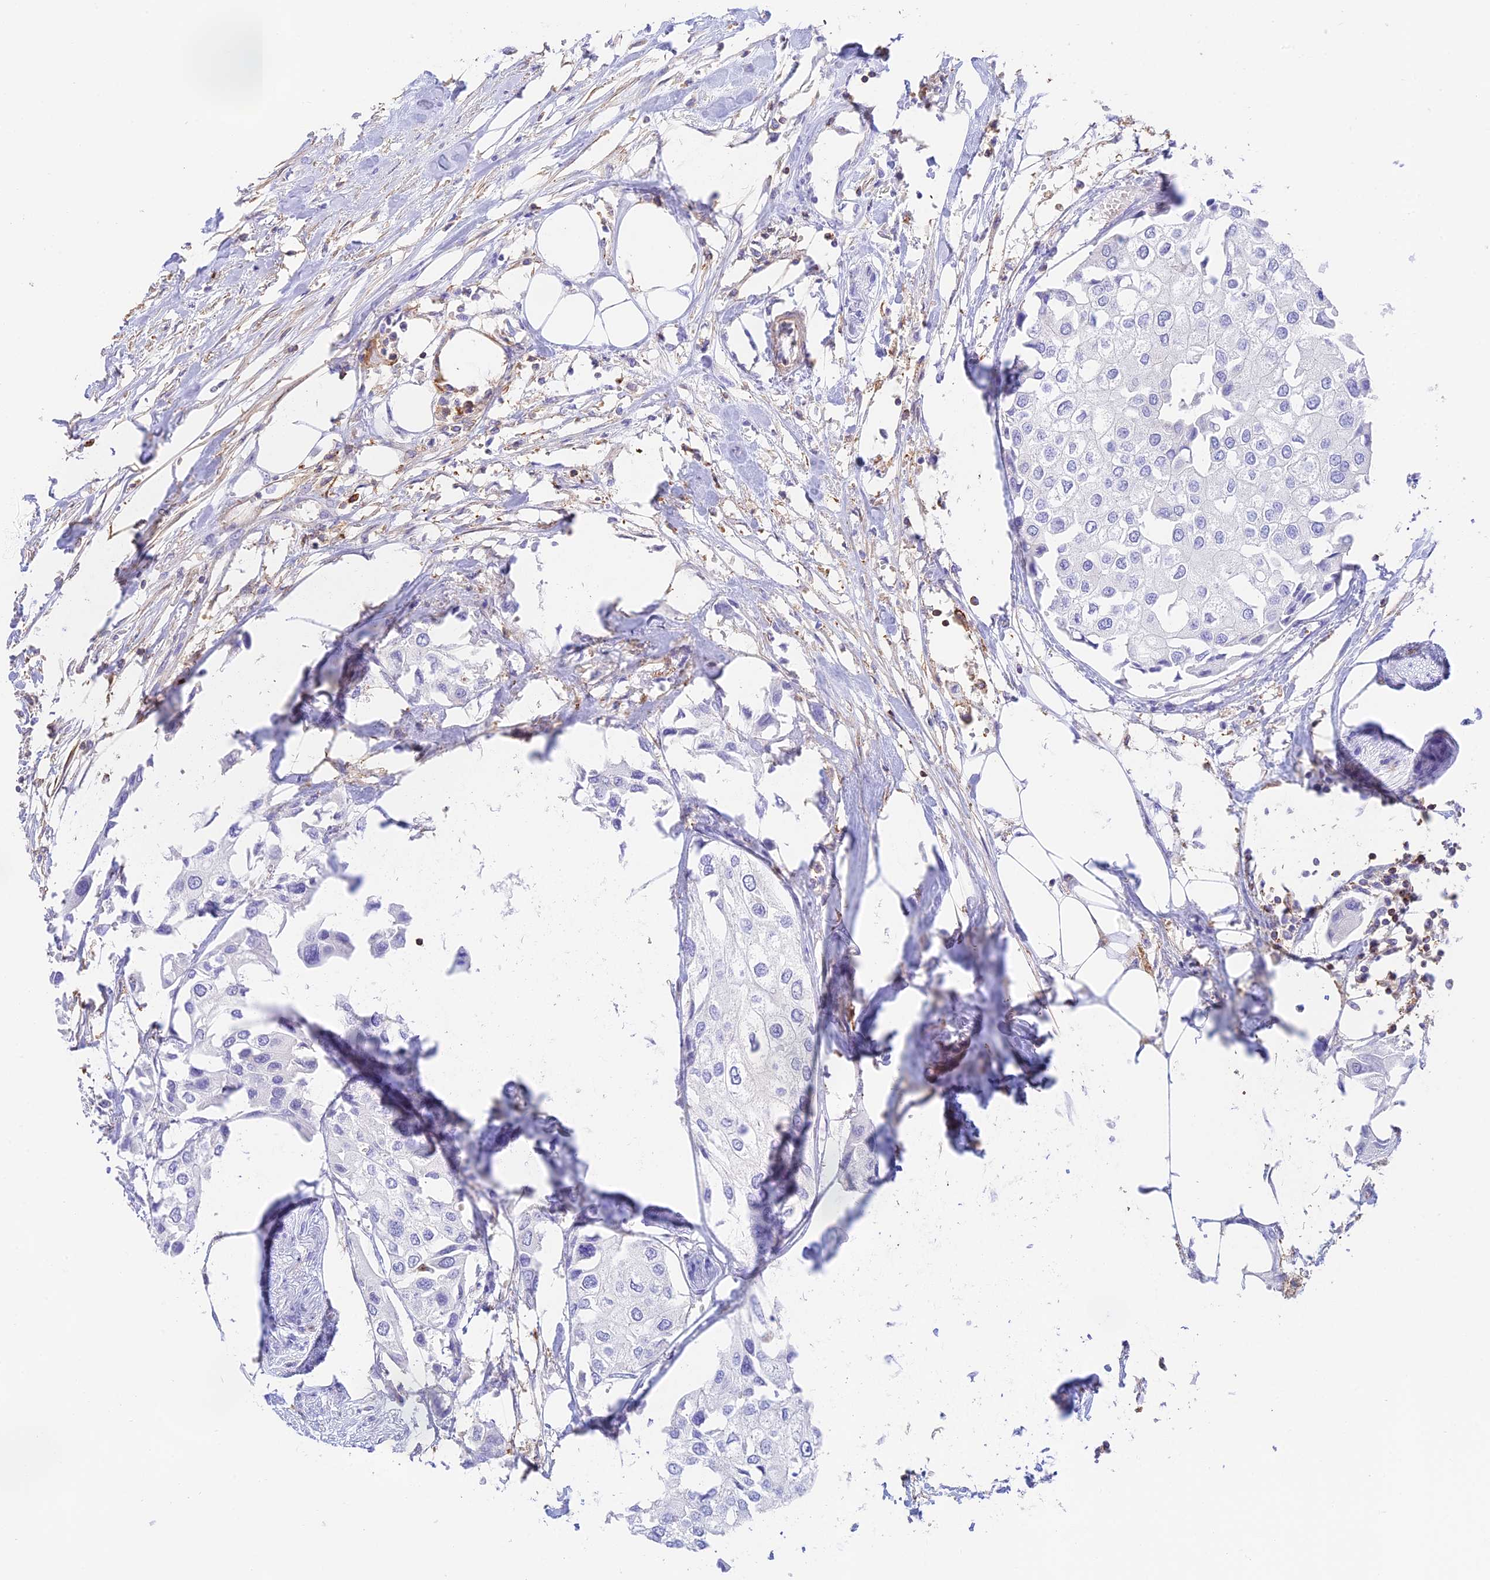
{"staining": {"intensity": "negative", "quantity": "none", "location": "none"}, "tissue": "urothelial cancer", "cell_type": "Tumor cells", "image_type": "cancer", "snomed": [{"axis": "morphology", "description": "Urothelial carcinoma, High grade"}, {"axis": "topography", "description": "Urinary bladder"}], "caption": "Immunohistochemistry micrograph of urothelial carcinoma (high-grade) stained for a protein (brown), which demonstrates no staining in tumor cells. Nuclei are stained in blue.", "gene": "DENND1C", "patient": {"sex": "male", "age": 64}}